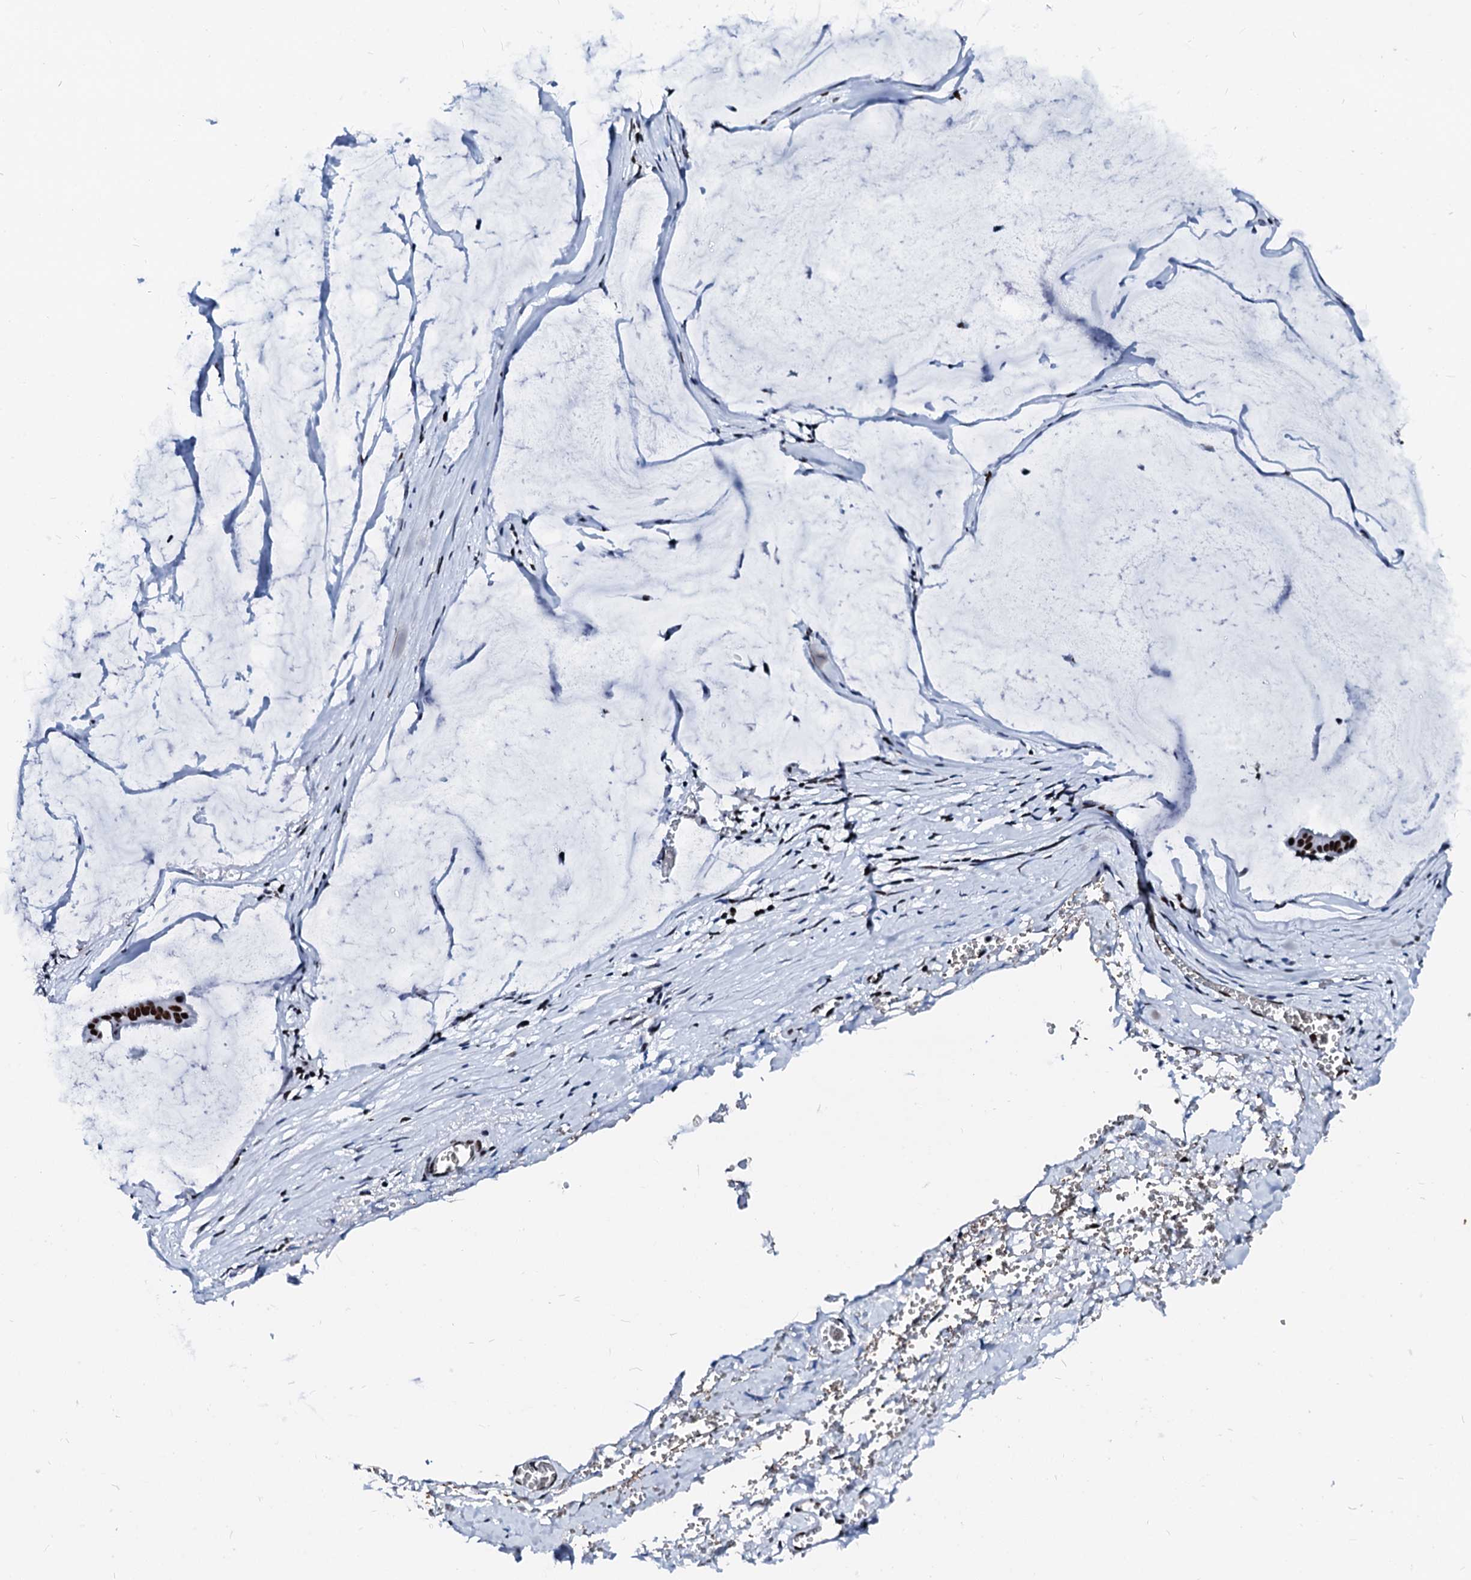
{"staining": {"intensity": "strong", "quantity": ">75%", "location": "nuclear"}, "tissue": "ovarian cancer", "cell_type": "Tumor cells", "image_type": "cancer", "snomed": [{"axis": "morphology", "description": "Cystadenocarcinoma, mucinous, NOS"}, {"axis": "topography", "description": "Ovary"}], "caption": "Immunohistochemical staining of human ovarian mucinous cystadenocarcinoma shows strong nuclear protein expression in approximately >75% of tumor cells.", "gene": "RALY", "patient": {"sex": "female", "age": 73}}